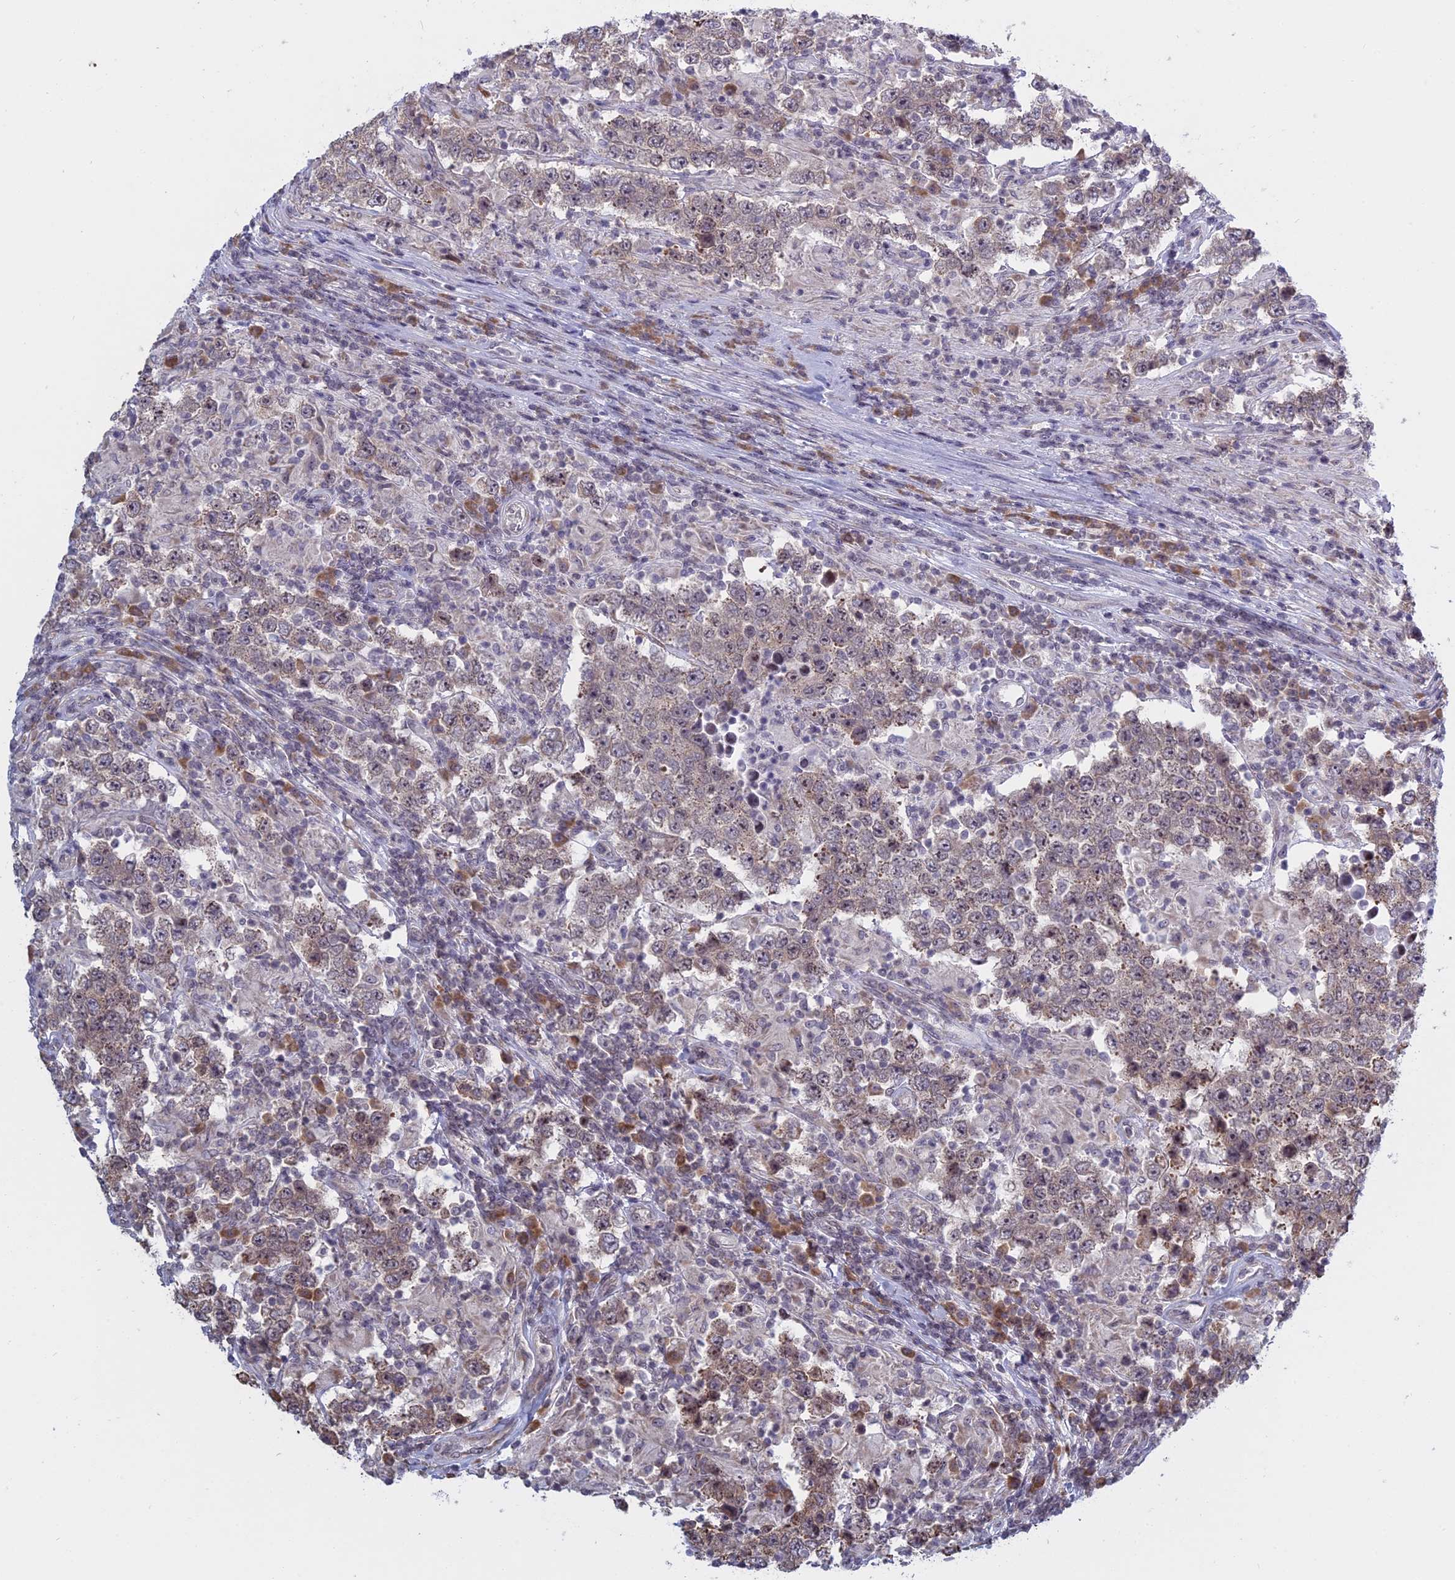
{"staining": {"intensity": "weak", "quantity": "25%-75%", "location": "nuclear"}, "tissue": "testis cancer", "cell_type": "Tumor cells", "image_type": "cancer", "snomed": [{"axis": "morphology", "description": "Normal tissue, NOS"}, {"axis": "morphology", "description": "Urothelial carcinoma, High grade"}, {"axis": "morphology", "description": "Seminoma, NOS"}, {"axis": "morphology", "description": "Carcinoma, Embryonal, NOS"}, {"axis": "topography", "description": "Urinary bladder"}, {"axis": "topography", "description": "Testis"}], "caption": "Immunohistochemical staining of testis cancer (embryonal carcinoma) displays low levels of weak nuclear protein staining in about 25%-75% of tumor cells. The staining was performed using DAB (3,3'-diaminobenzidine) to visualize the protein expression in brown, while the nuclei were stained in blue with hematoxylin (Magnification: 20x).", "gene": "RPS19BP1", "patient": {"sex": "male", "age": 41}}